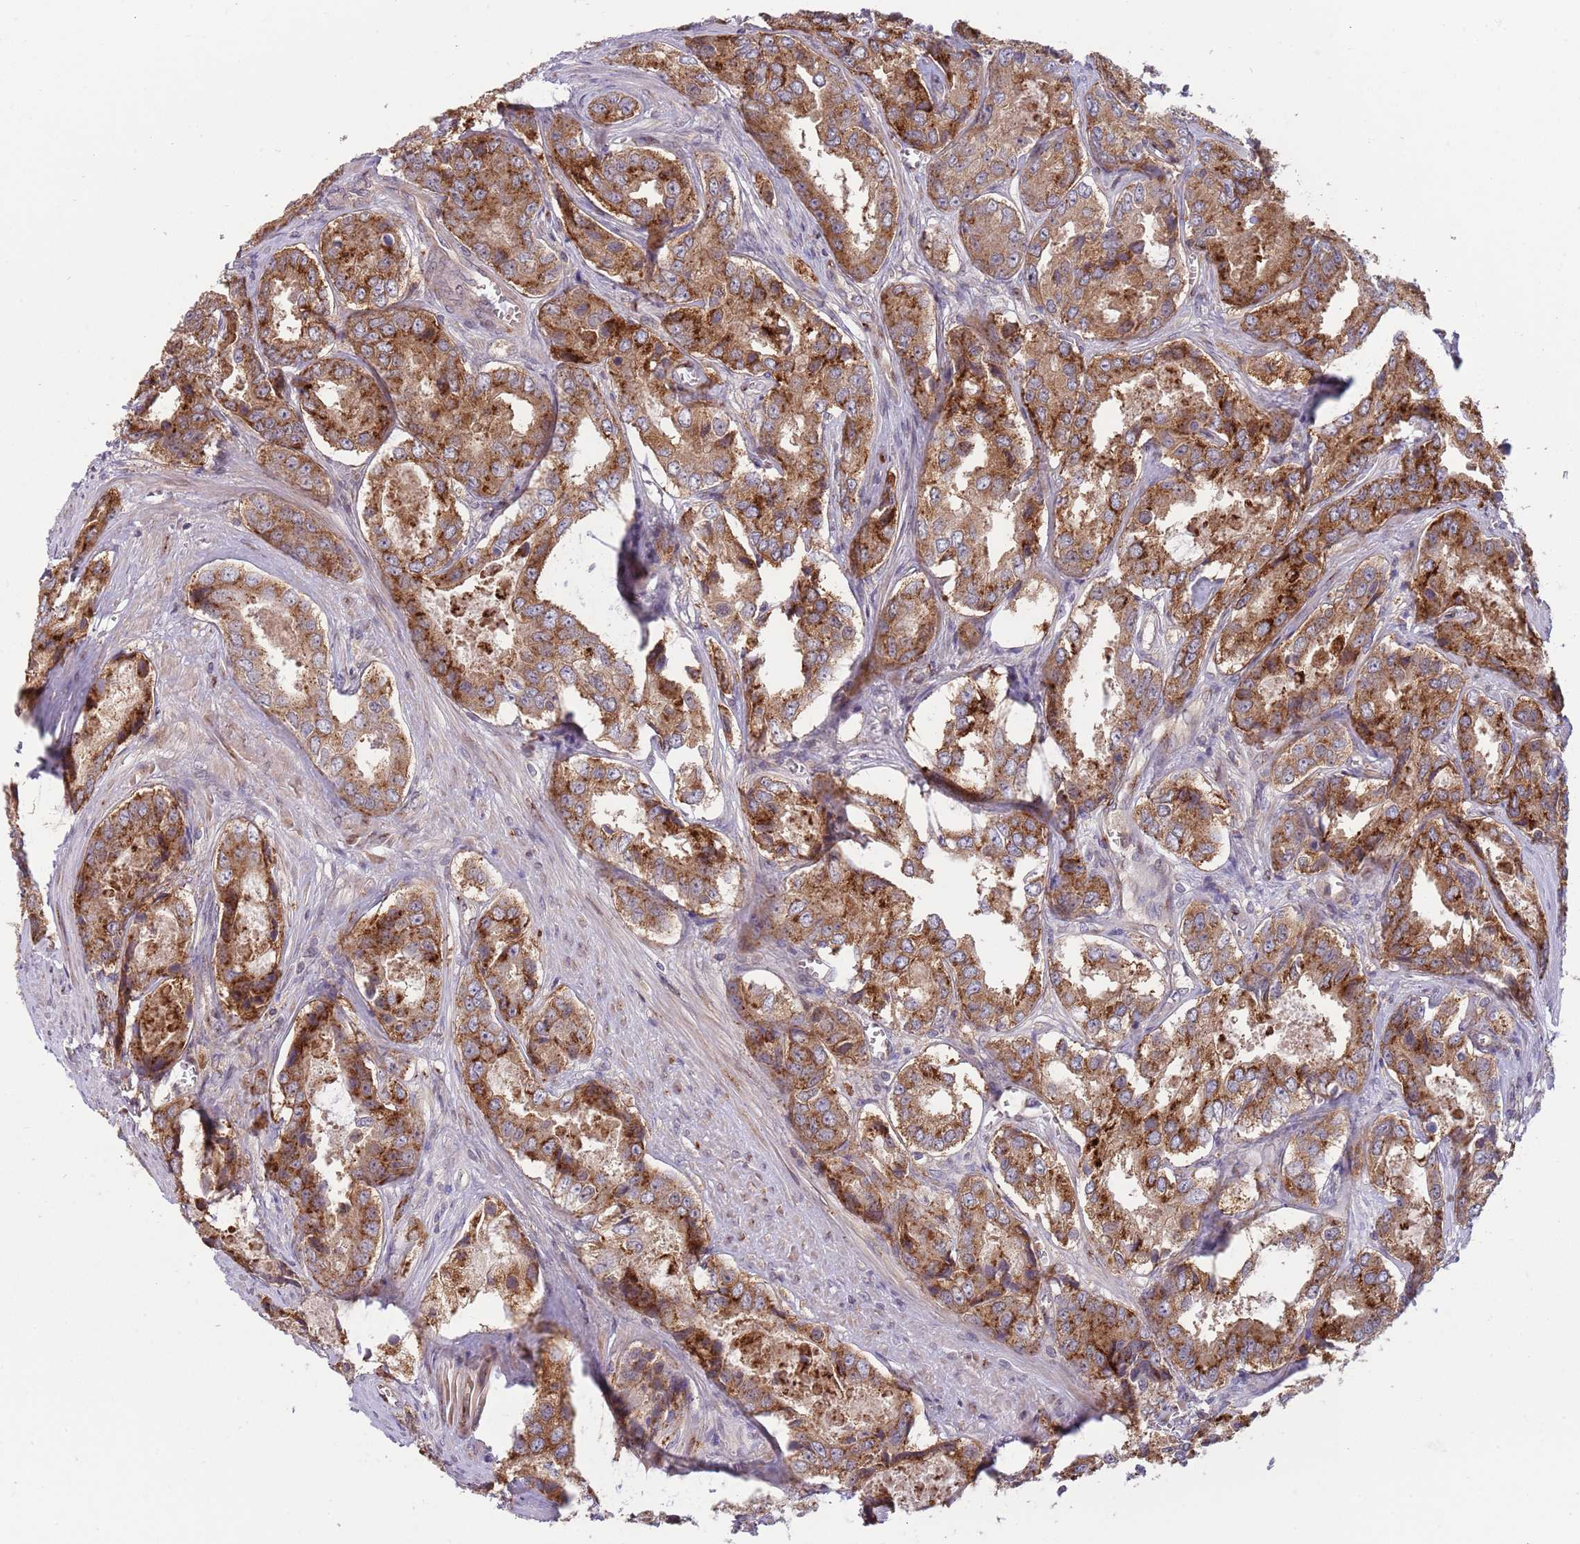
{"staining": {"intensity": "strong", "quantity": ">75%", "location": "cytoplasmic/membranous"}, "tissue": "prostate cancer", "cell_type": "Tumor cells", "image_type": "cancer", "snomed": [{"axis": "morphology", "description": "Adenocarcinoma, Low grade"}, {"axis": "topography", "description": "Prostate"}], "caption": "This histopathology image exhibits immunohistochemistry (IHC) staining of human adenocarcinoma (low-grade) (prostate), with high strong cytoplasmic/membranous positivity in about >75% of tumor cells.", "gene": "BTBD7", "patient": {"sex": "male", "age": 68}}